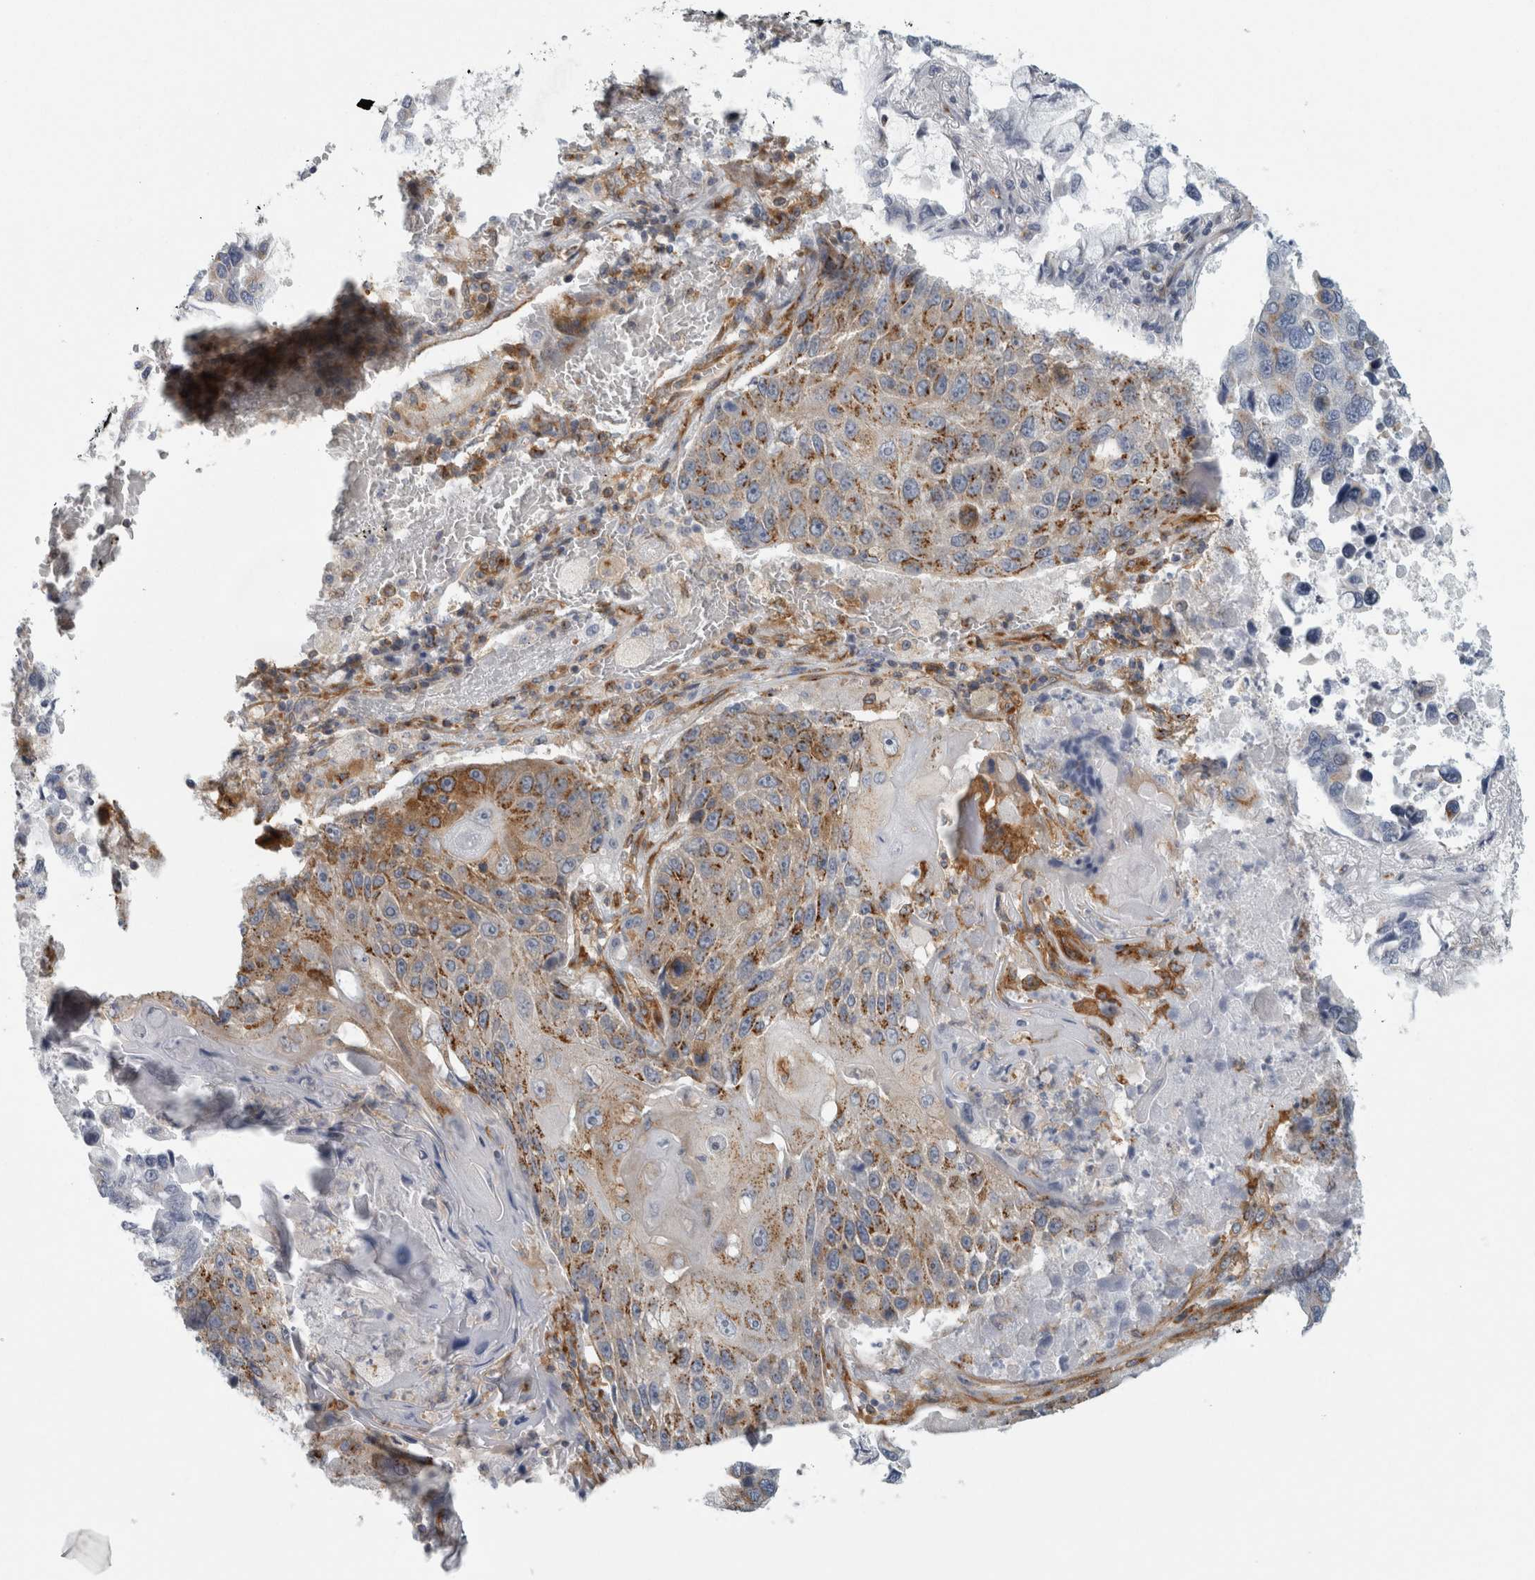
{"staining": {"intensity": "moderate", "quantity": "25%-75%", "location": "cytoplasmic/membranous"}, "tissue": "lung cancer", "cell_type": "Tumor cells", "image_type": "cancer", "snomed": [{"axis": "morphology", "description": "Adenocarcinoma, NOS"}, {"axis": "topography", "description": "Lung"}], "caption": "Lung adenocarcinoma tissue displays moderate cytoplasmic/membranous expression in about 25%-75% of tumor cells, visualized by immunohistochemistry.", "gene": "PEX6", "patient": {"sex": "male", "age": 64}}